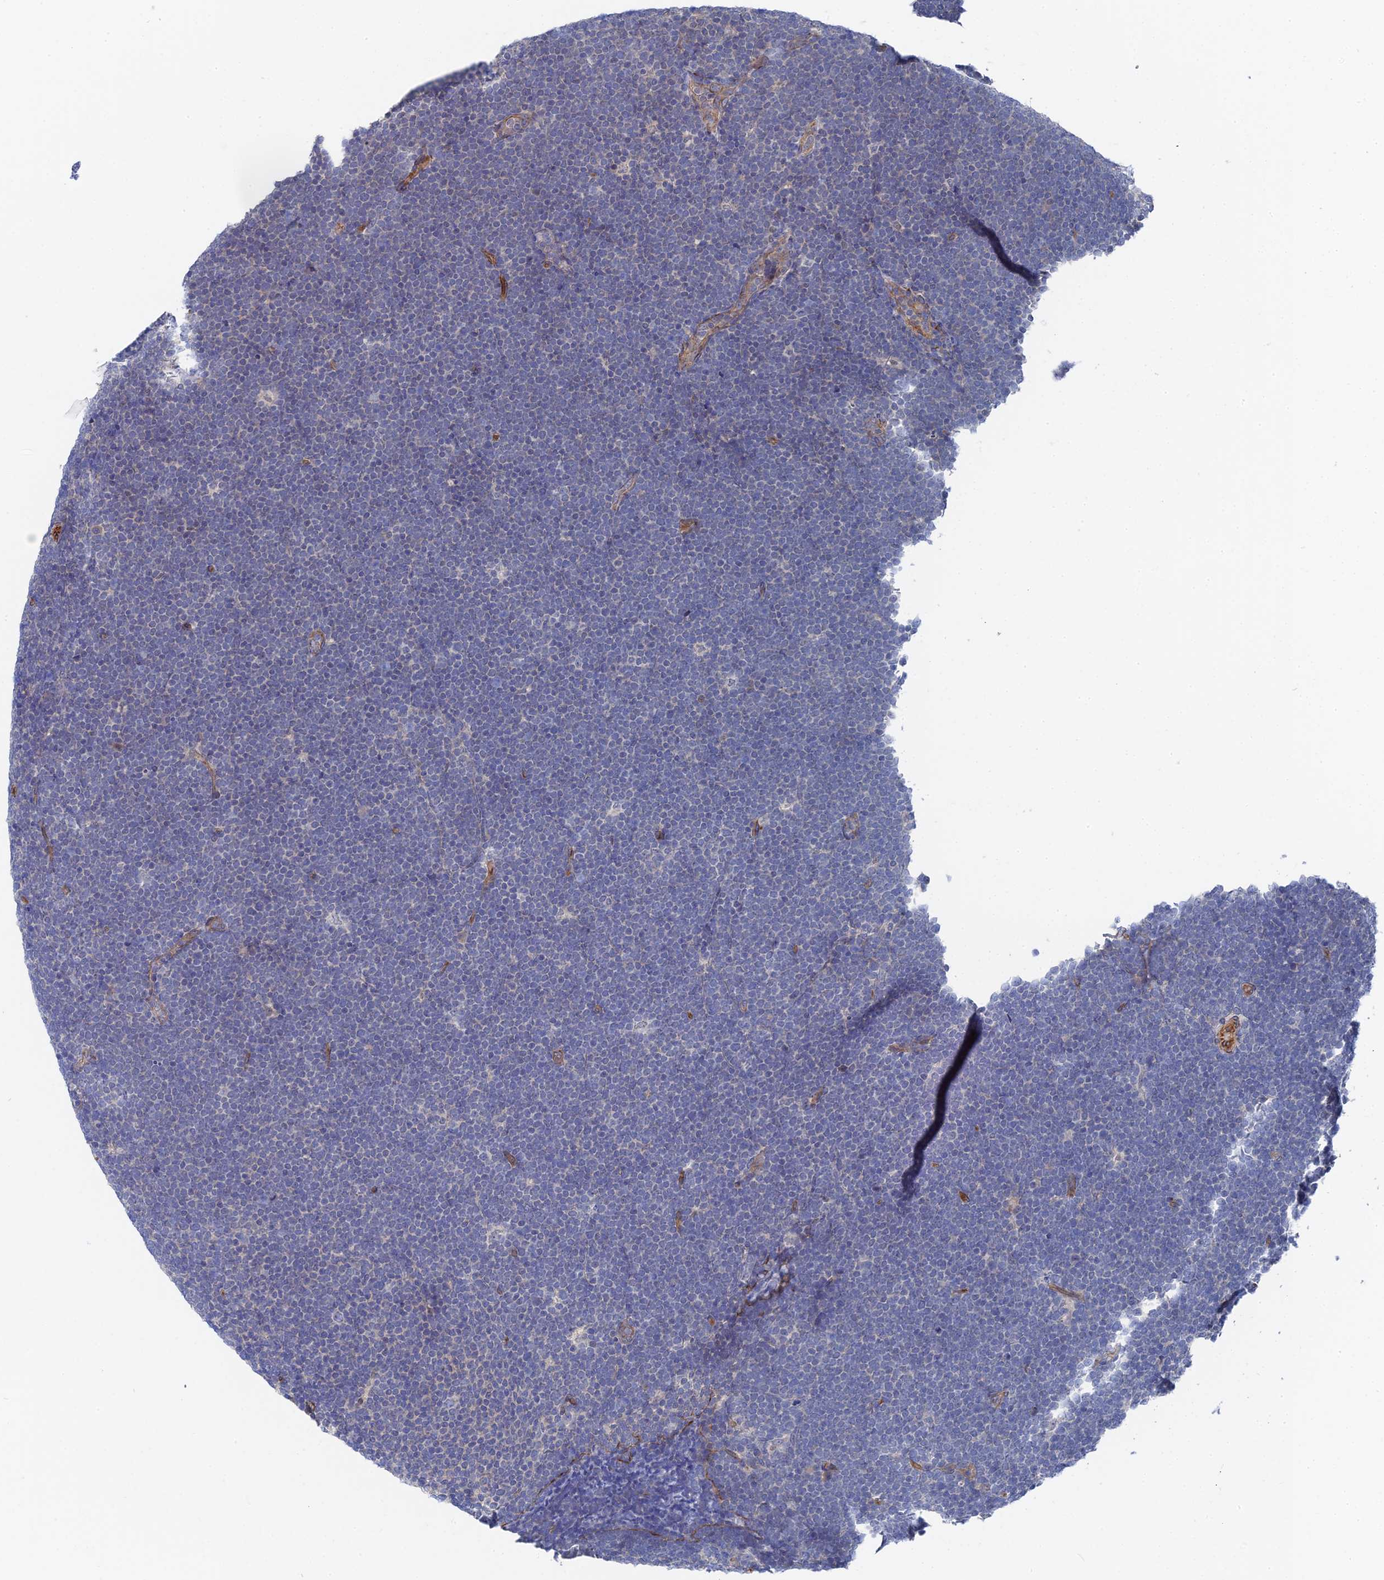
{"staining": {"intensity": "negative", "quantity": "none", "location": "none"}, "tissue": "lymphoma", "cell_type": "Tumor cells", "image_type": "cancer", "snomed": [{"axis": "morphology", "description": "Malignant lymphoma, non-Hodgkin's type, High grade"}, {"axis": "topography", "description": "Lymph node"}], "caption": "Immunohistochemistry (IHC) of human high-grade malignant lymphoma, non-Hodgkin's type displays no staining in tumor cells.", "gene": "MTHFSD", "patient": {"sex": "male", "age": 13}}